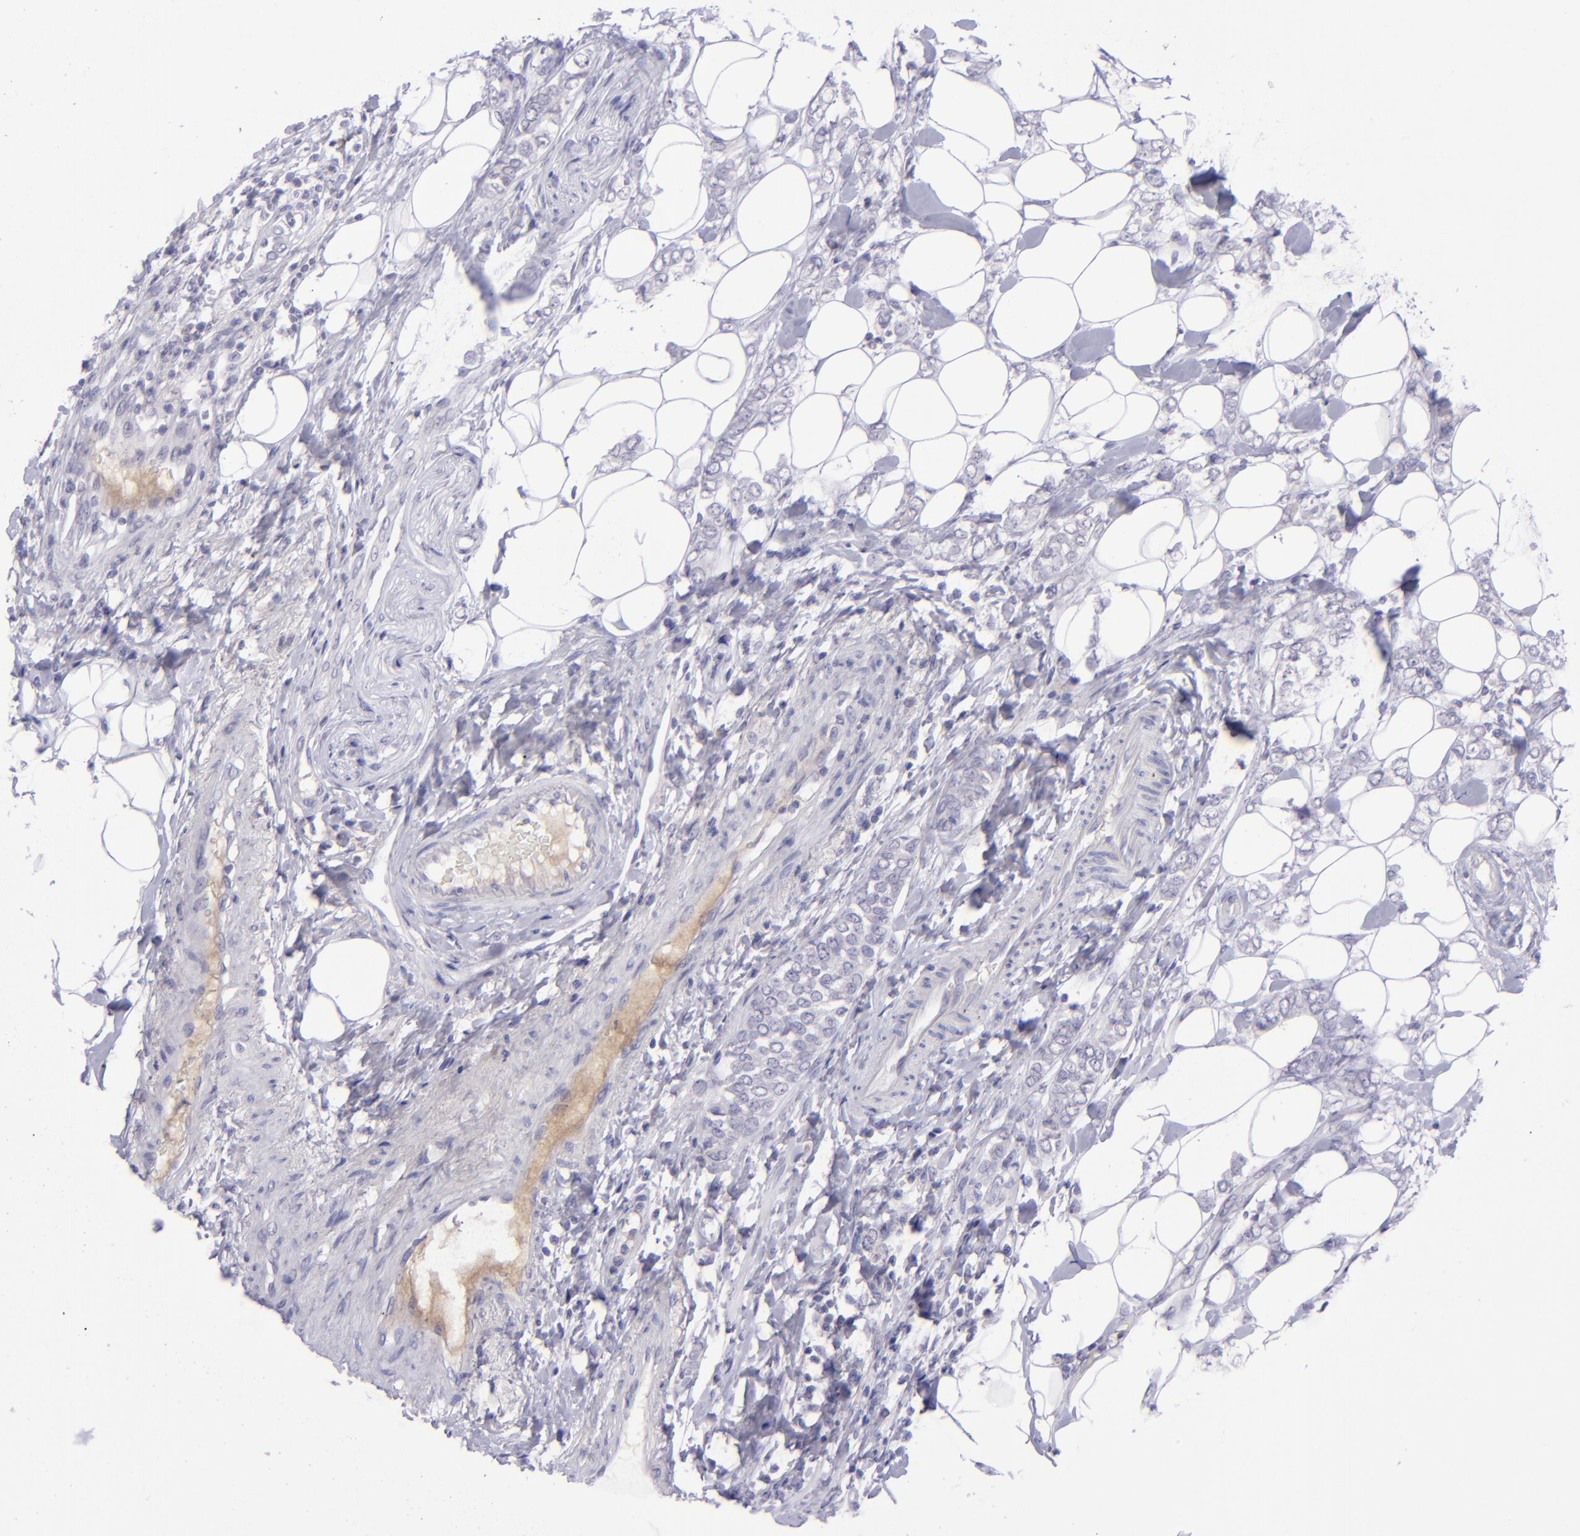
{"staining": {"intensity": "negative", "quantity": "none", "location": "none"}, "tissue": "breast cancer", "cell_type": "Tumor cells", "image_type": "cancer", "snomed": [{"axis": "morphology", "description": "Normal tissue, NOS"}, {"axis": "morphology", "description": "Lobular carcinoma"}, {"axis": "topography", "description": "Breast"}], "caption": "Protein analysis of breast cancer (lobular carcinoma) shows no significant expression in tumor cells.", "gene": "POU2F2", "patient": {"sex": "female", "age": 47}}